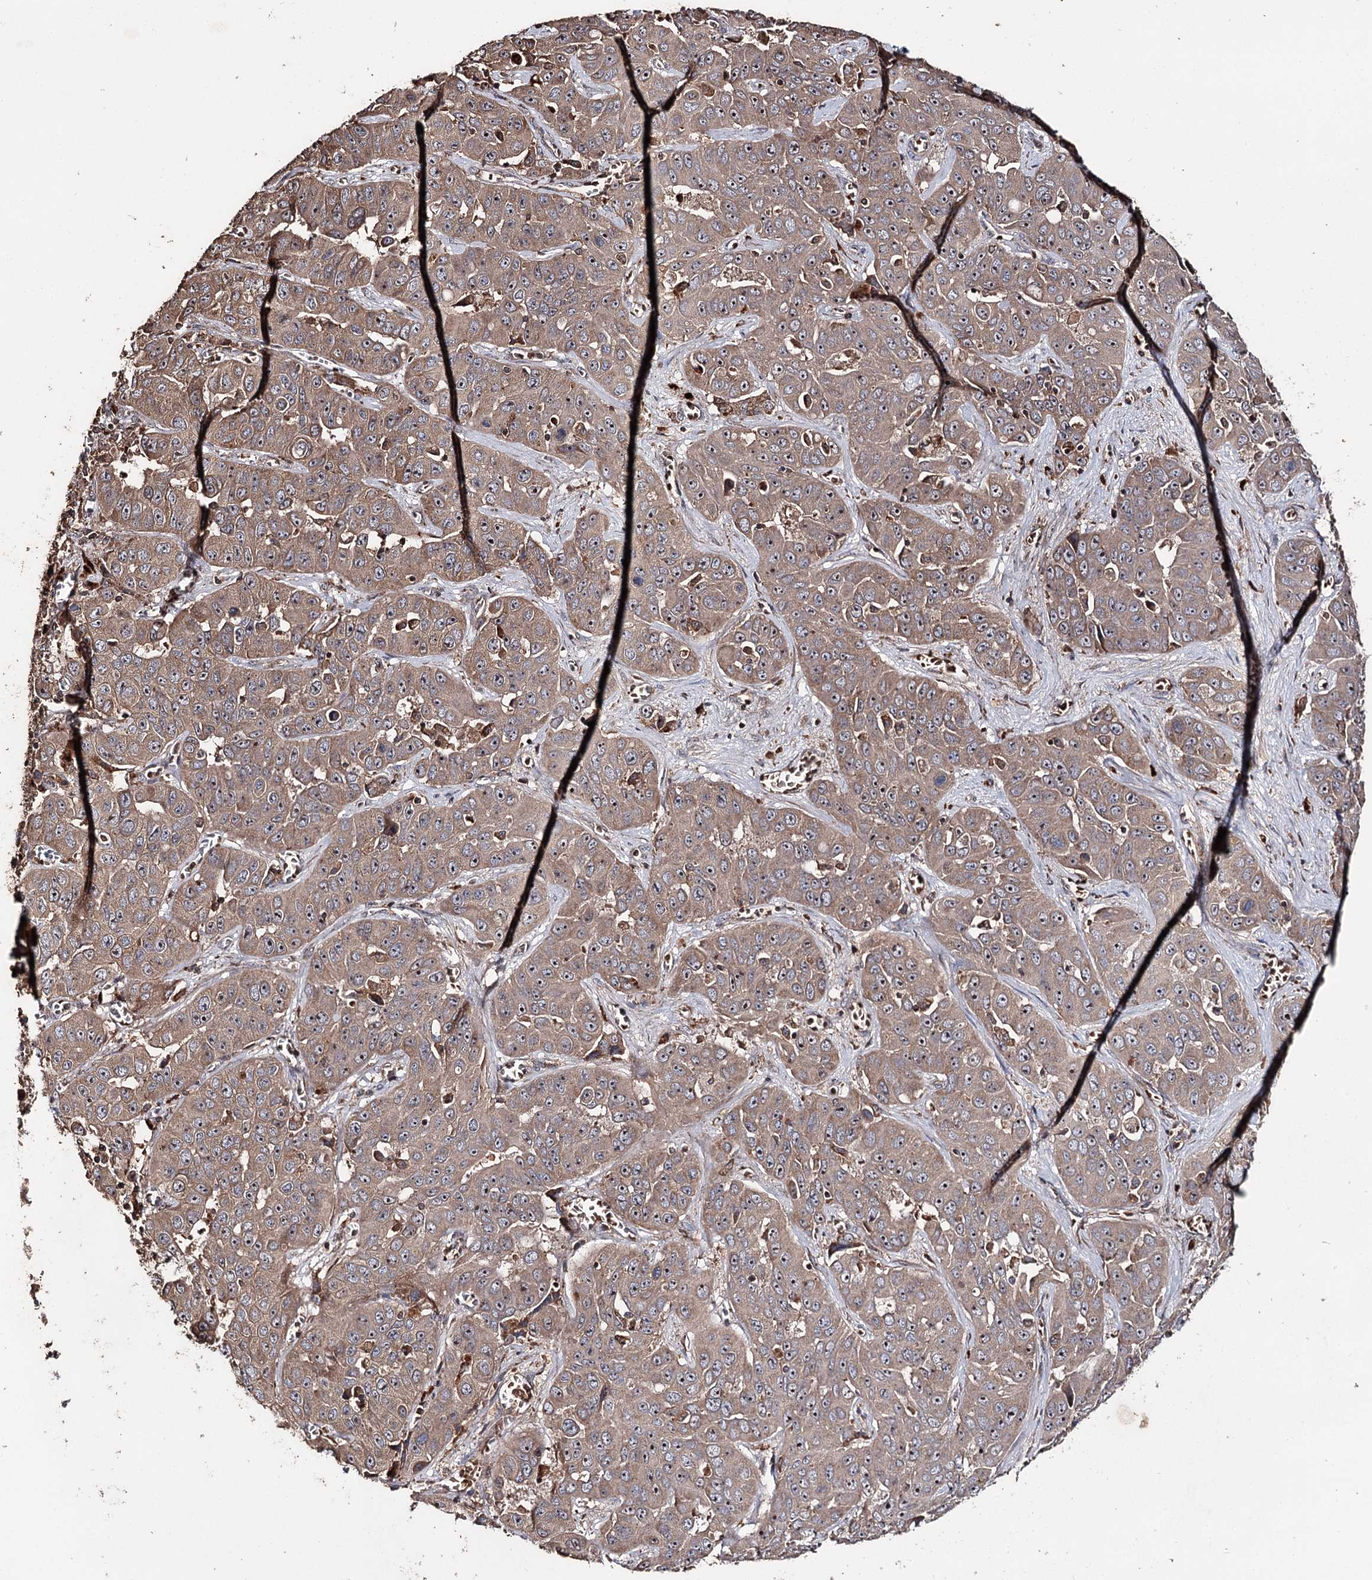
{"staining": {"intensity": "moderate", "quantity": ">75%", "location": "cytoplasmic/membranous,nuclear"}, "tissue": "liver cancer", "cell_type": "Tumor cells", "image_type": "cancer", "snomed": [{"axis": "morphology", "description": "Cholangiocarcinoma"}, {"axis": "topography", "description": "Liver"}], "caption": "The histopathology image exhibits immunohistochemical staining of liver cholangiocarcinoma. There is moderate cytoplasmic/membranous and nuclear expression is present in approximately >75% of tumor cells. (IHC, brightfield microscopy, high magnification).", "gene": "FAM53B", "patient": {"sex": "female", "age": 52}}